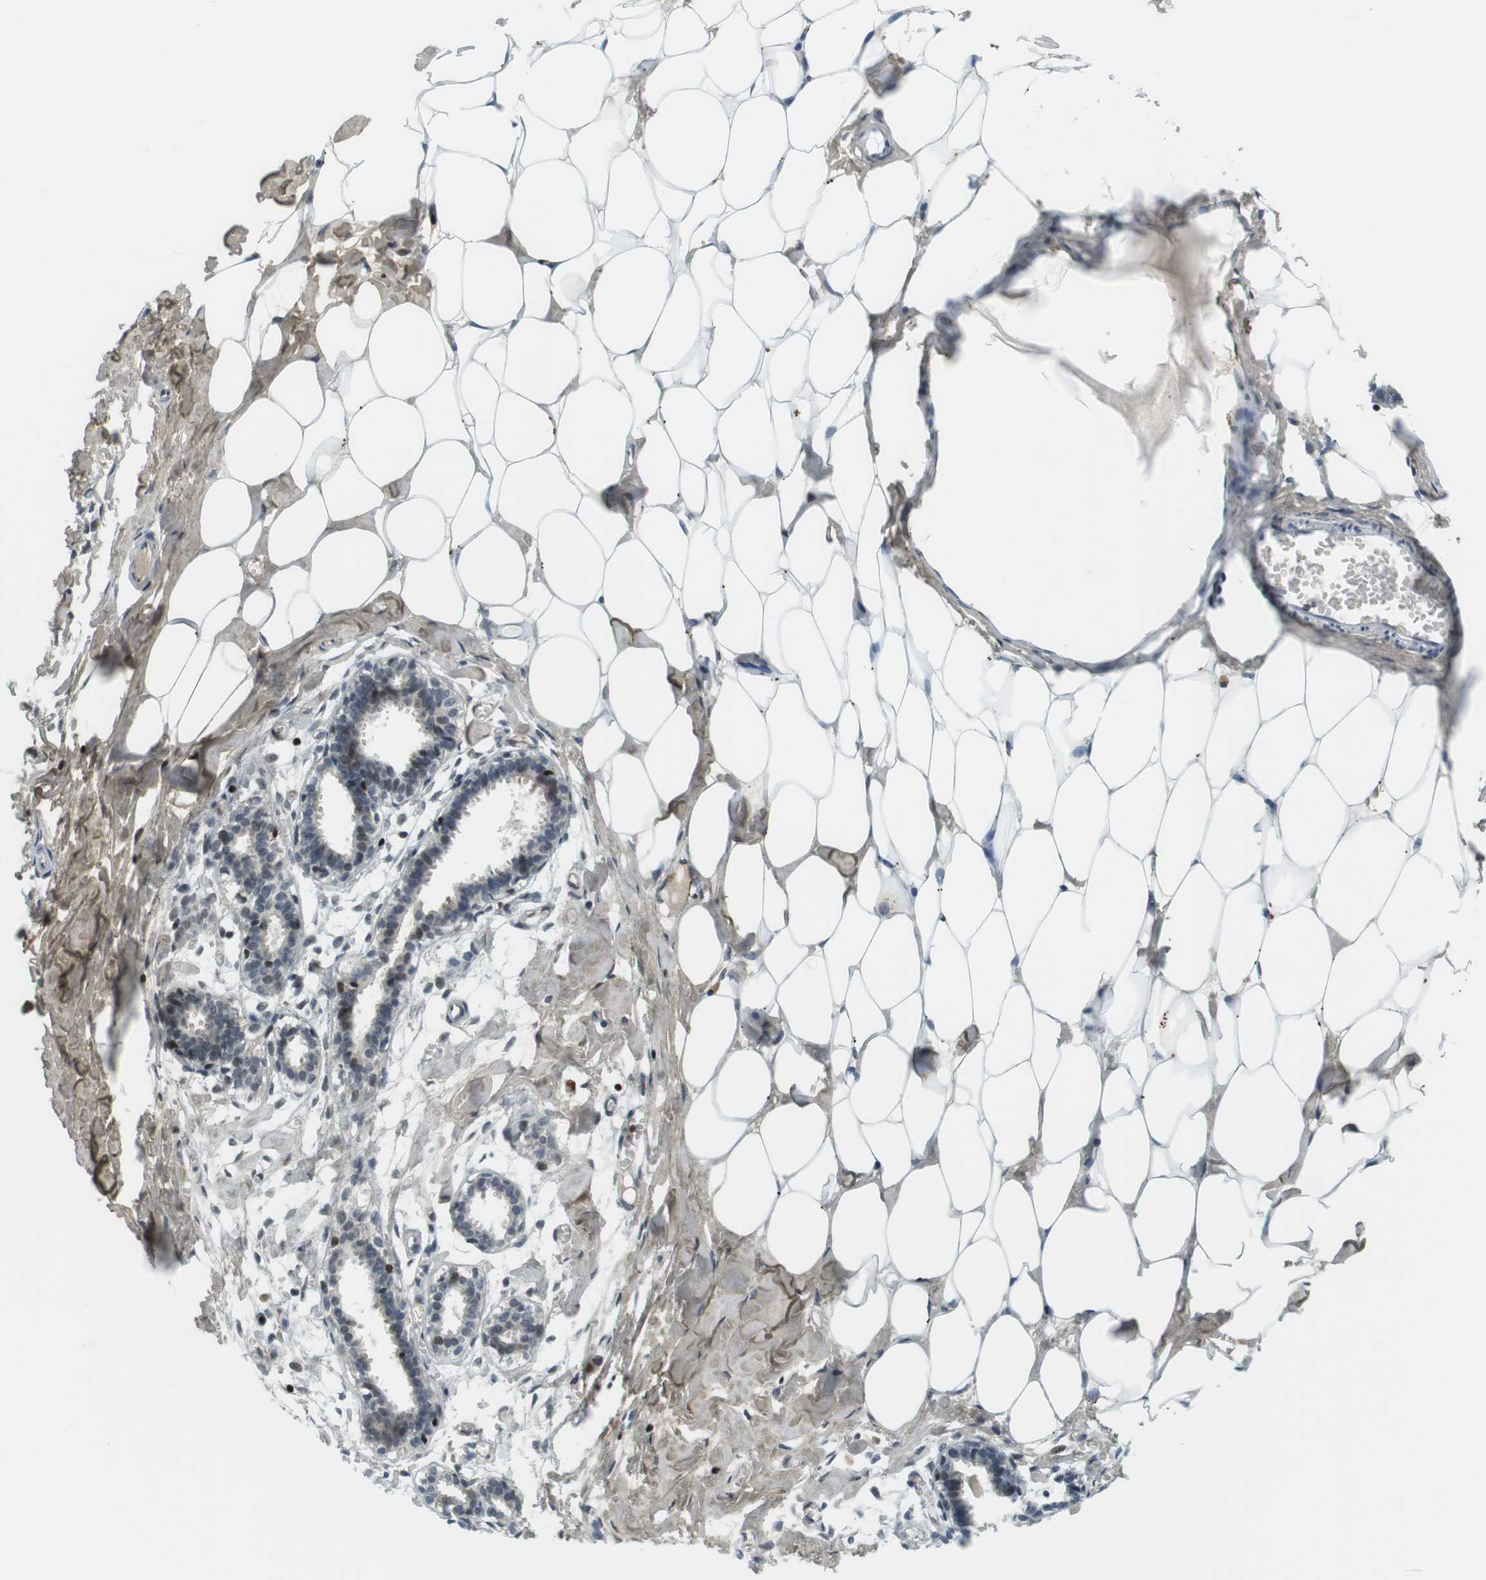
{"staining": {"intensity": "weak", "quantity": "25%-75%", "location": "cytoplasmic/membranous,nuclear"}, "tissue": "breast", "cell_type": "Adipocytes", "image_type": "normal", "snomed": [{"axis": "morphology", "description": "Normal tissue, NOS"}, {"axis": "topography", "description": "Breast"}], "caption": "Immunohistochemistry (IHC) (DAB) staining of benign human breast demonstrates weak cytoplasmic/membranous,nuclear protein staining in about 25%-75% of adipocytes.", "gene": "PPP1R13B", "patient": {"sex": "female", "age": 27}}